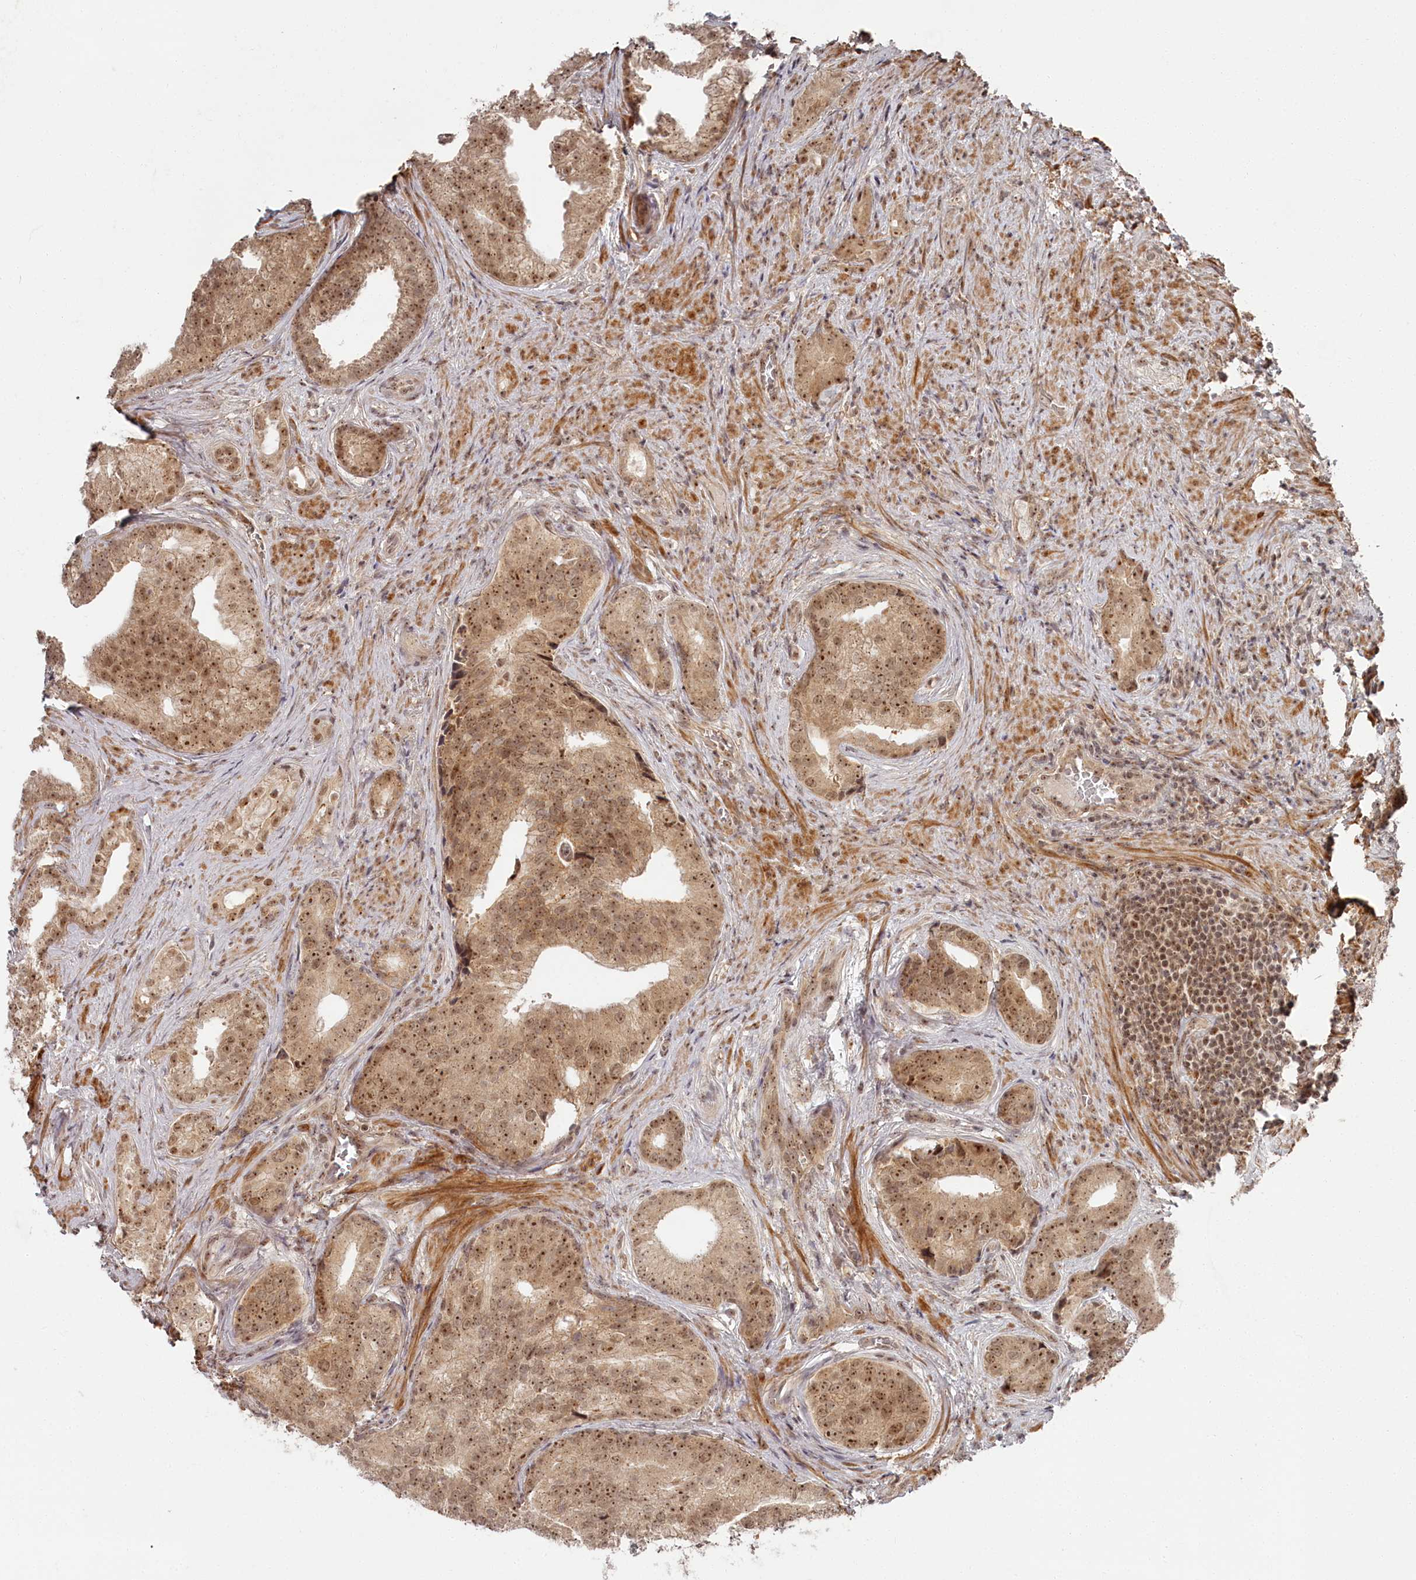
{"staining": {"intensity": "moderate", "quantity": ">75%", "location": "cytoplasmic/membranous,nuclear"}, "tissue": "prostate cancer", "cell_type": "Tumor cells", "image_type": "cancer", "snomed": [{"axis": "morphology", "description": "Adenocarcinoma, Low grade"}, {"axis": "topography", "description": "Prostate"}], "caption": "Prostate cancer stained with a protein marker shows moderate staining in tumor cells.", "gene": "EXOSC1", "patient": {"sex": "male", "age": 71}}